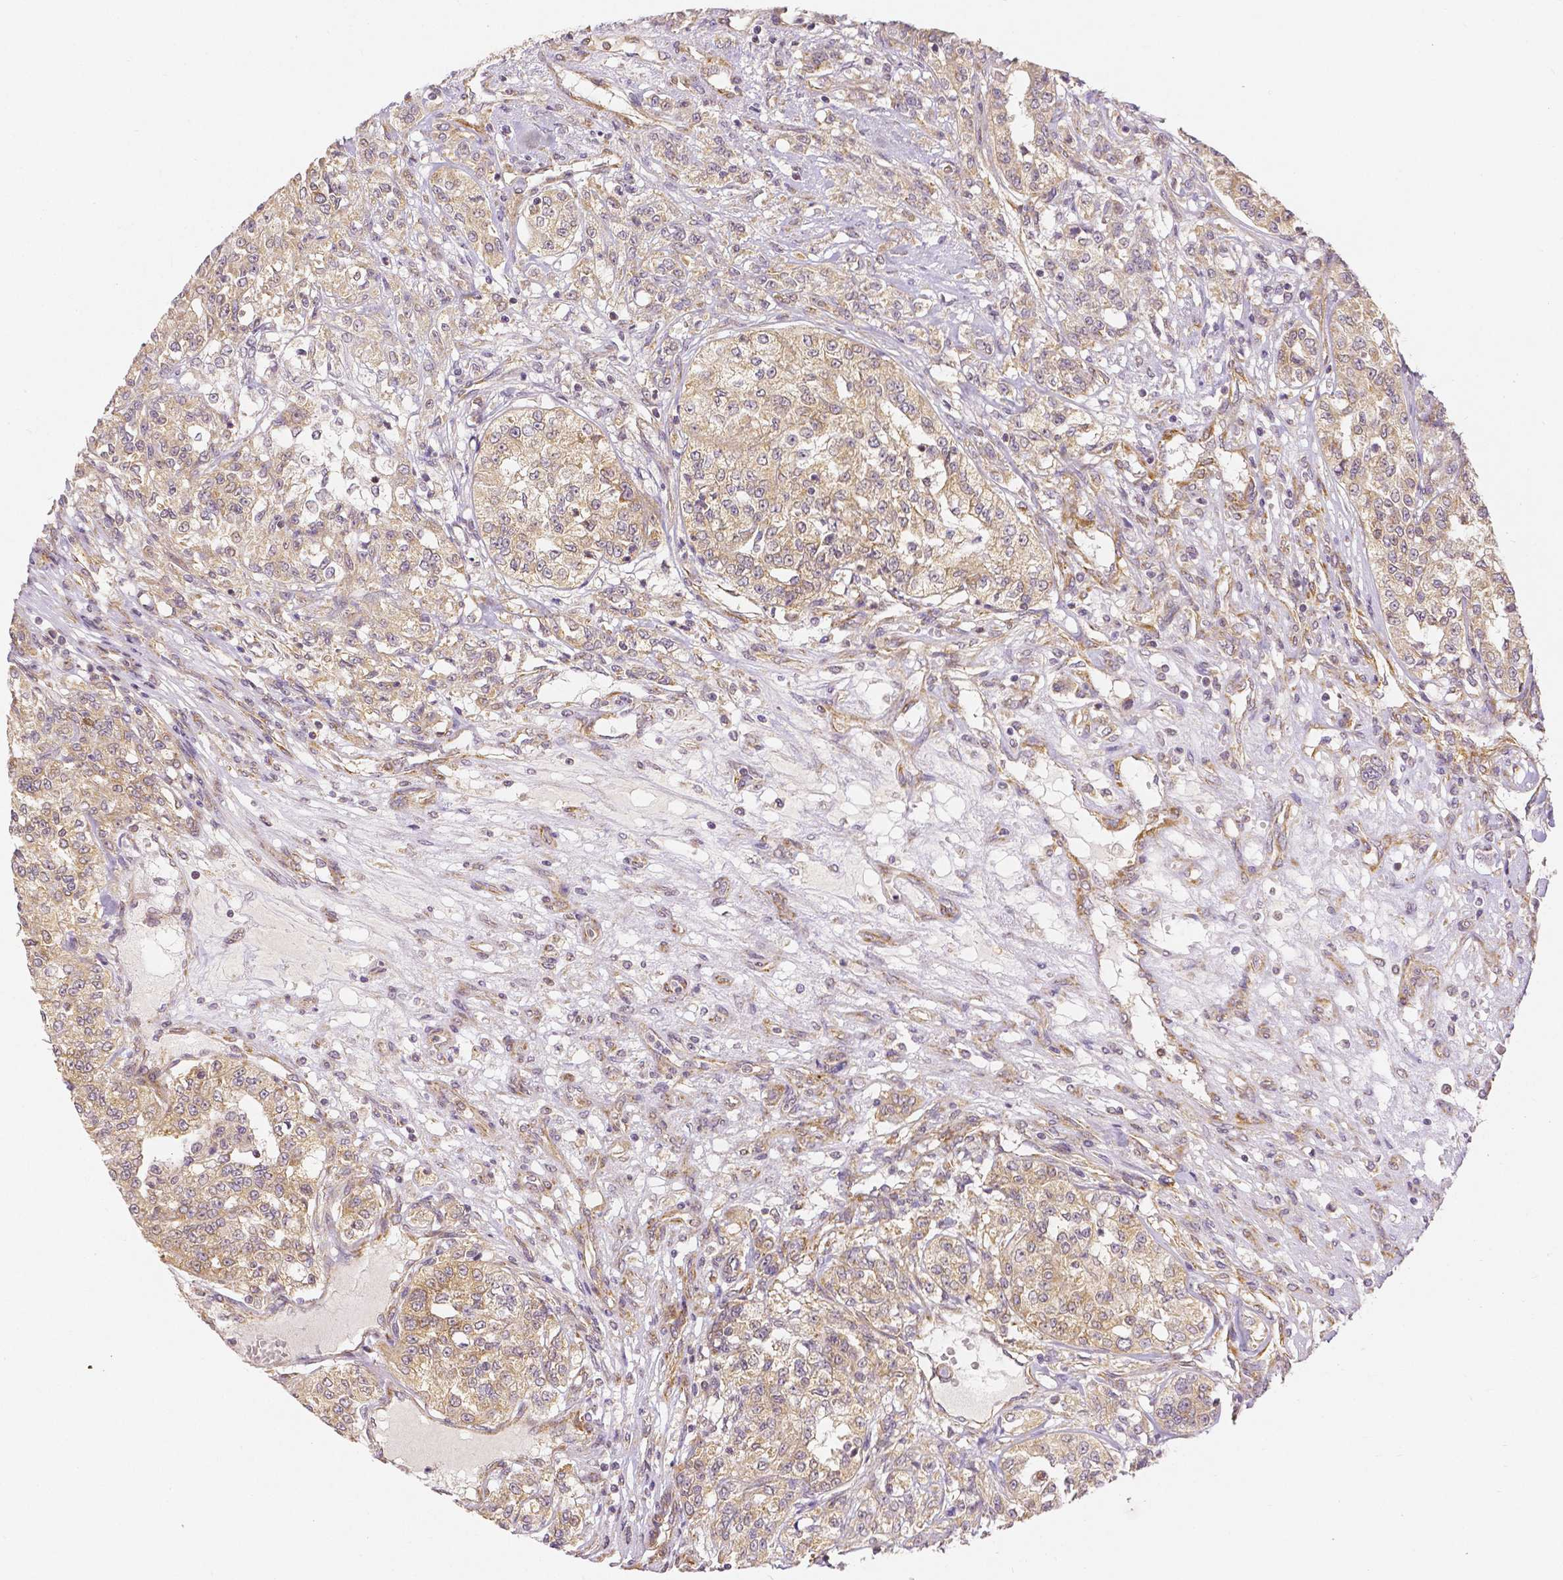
{"staining": {"intensity": "moderate", "quantity": ">75%", "location": "cytoplasmic/membranous"}, "tissue": "renal cancer", "cell_type": "Tumor cells", "image_type": "cancer", "snomed": [{"axis": "morphology", "description": "Adenocarcinoma, NOS"}, {"axis": "topography", "description": "Kidney"}], "caption": "Renal adenocarcinoma stained with a brown dye reveals moderate cytoplasmic/membranous positive positivity in approximately >75% of tumor cells.", "gene": "RHOT1", "patient": {"sex": "female", "age": 63}}